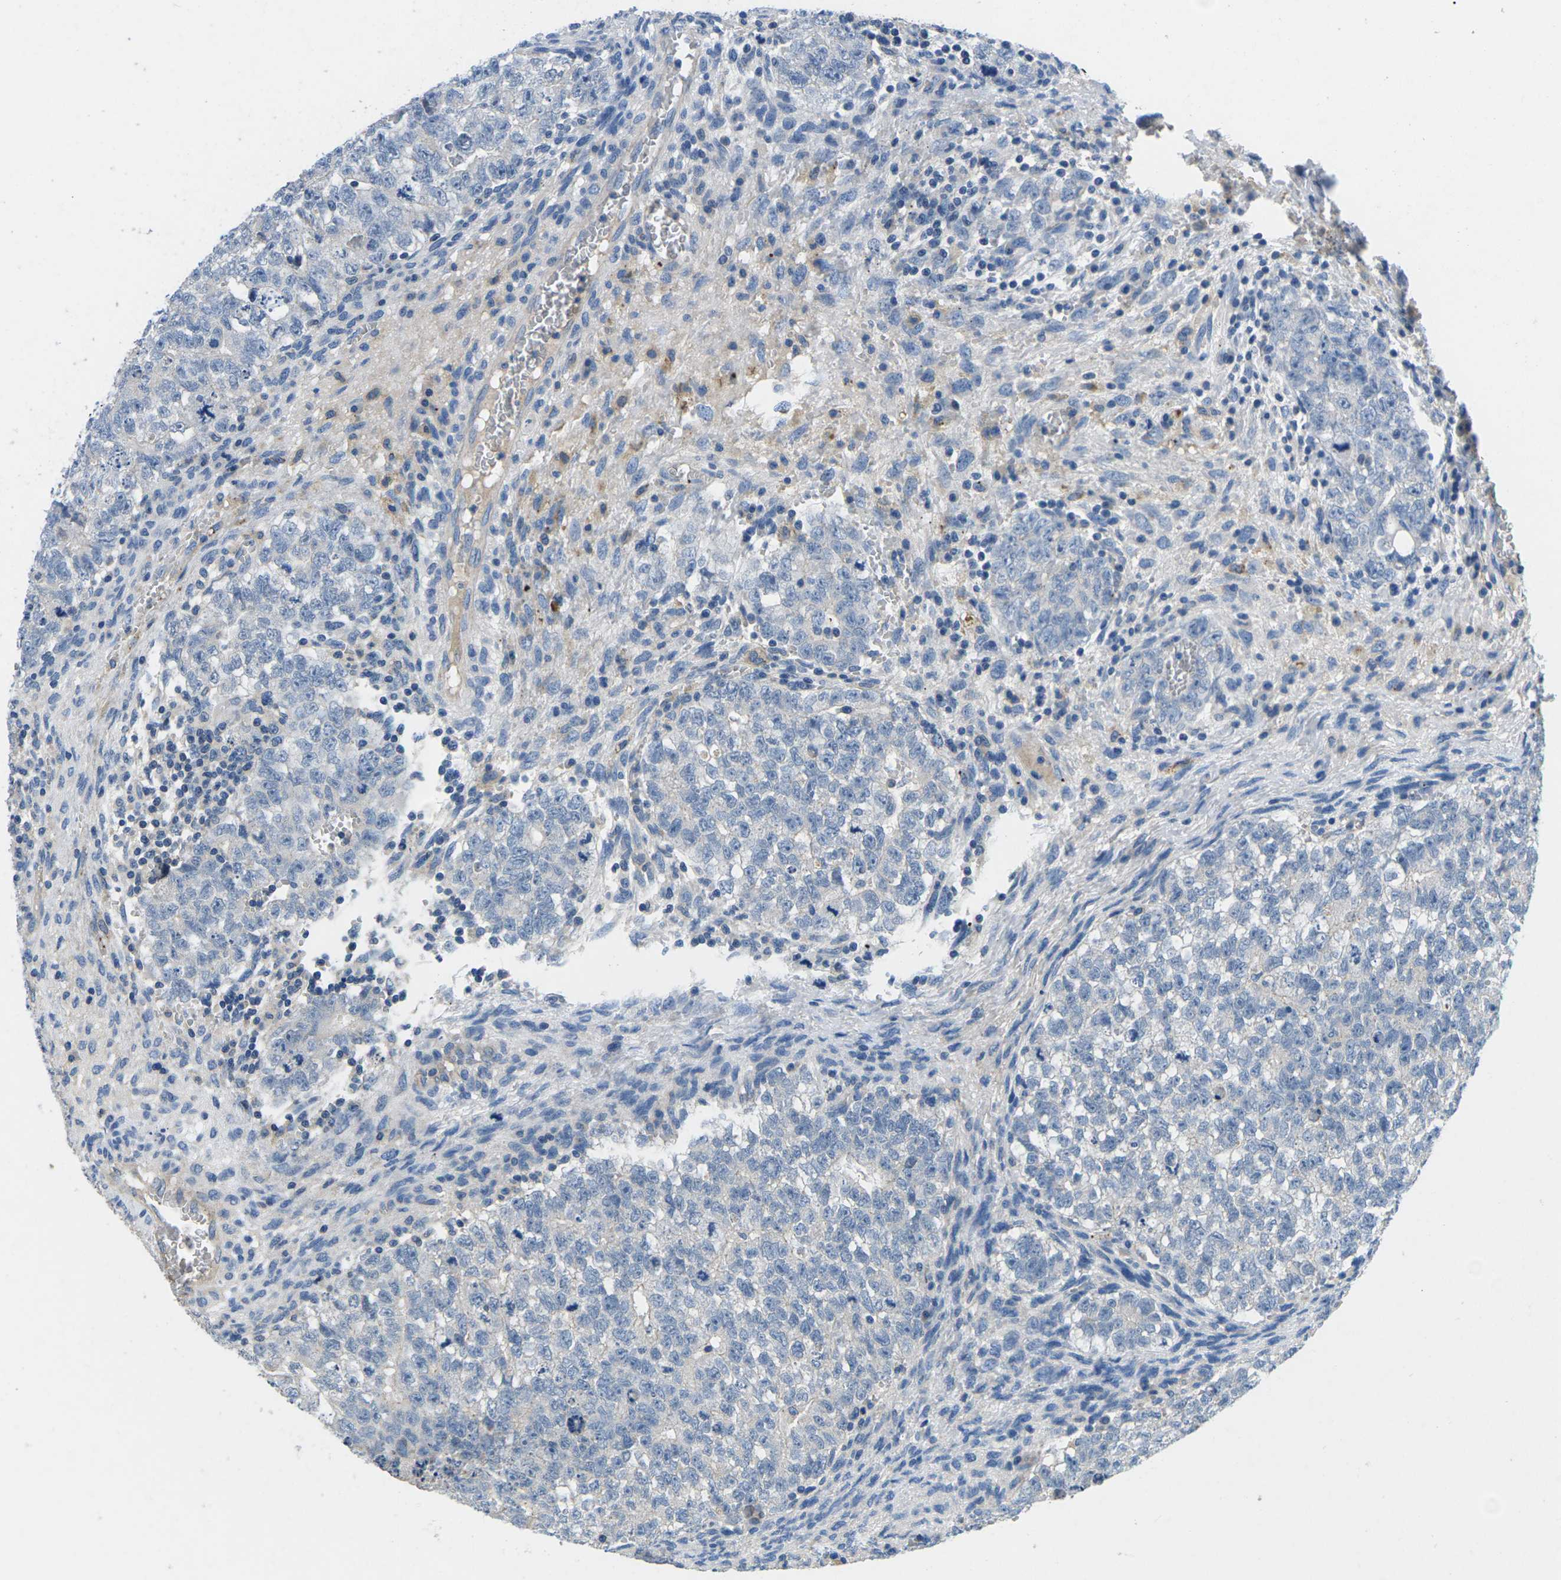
{"staining": {"intensity": "negative", "quantity": "none", "location": "none"}, "tissue": "testis cancer", "cell_type": "Tumor cells", "image_type": "cancer", "snomed": [{"axis": "morphology", "description": "Seminoma, NOS"}, {"axis": "morphology", "description": "Carcinoma, Embryonal, NOS"}, {"axis": "topography", "description": "Testis"}], "caption": "IHC of human testis seminoma demonstrates no expression in tumor cells. (DAB (3,3'-diaminobenzidine) immunohistochemistry visualized using brightfield microscopy, high magnification).", "gene": "PDCD6IP", "patient": {"sex": "male", "age": 38}}